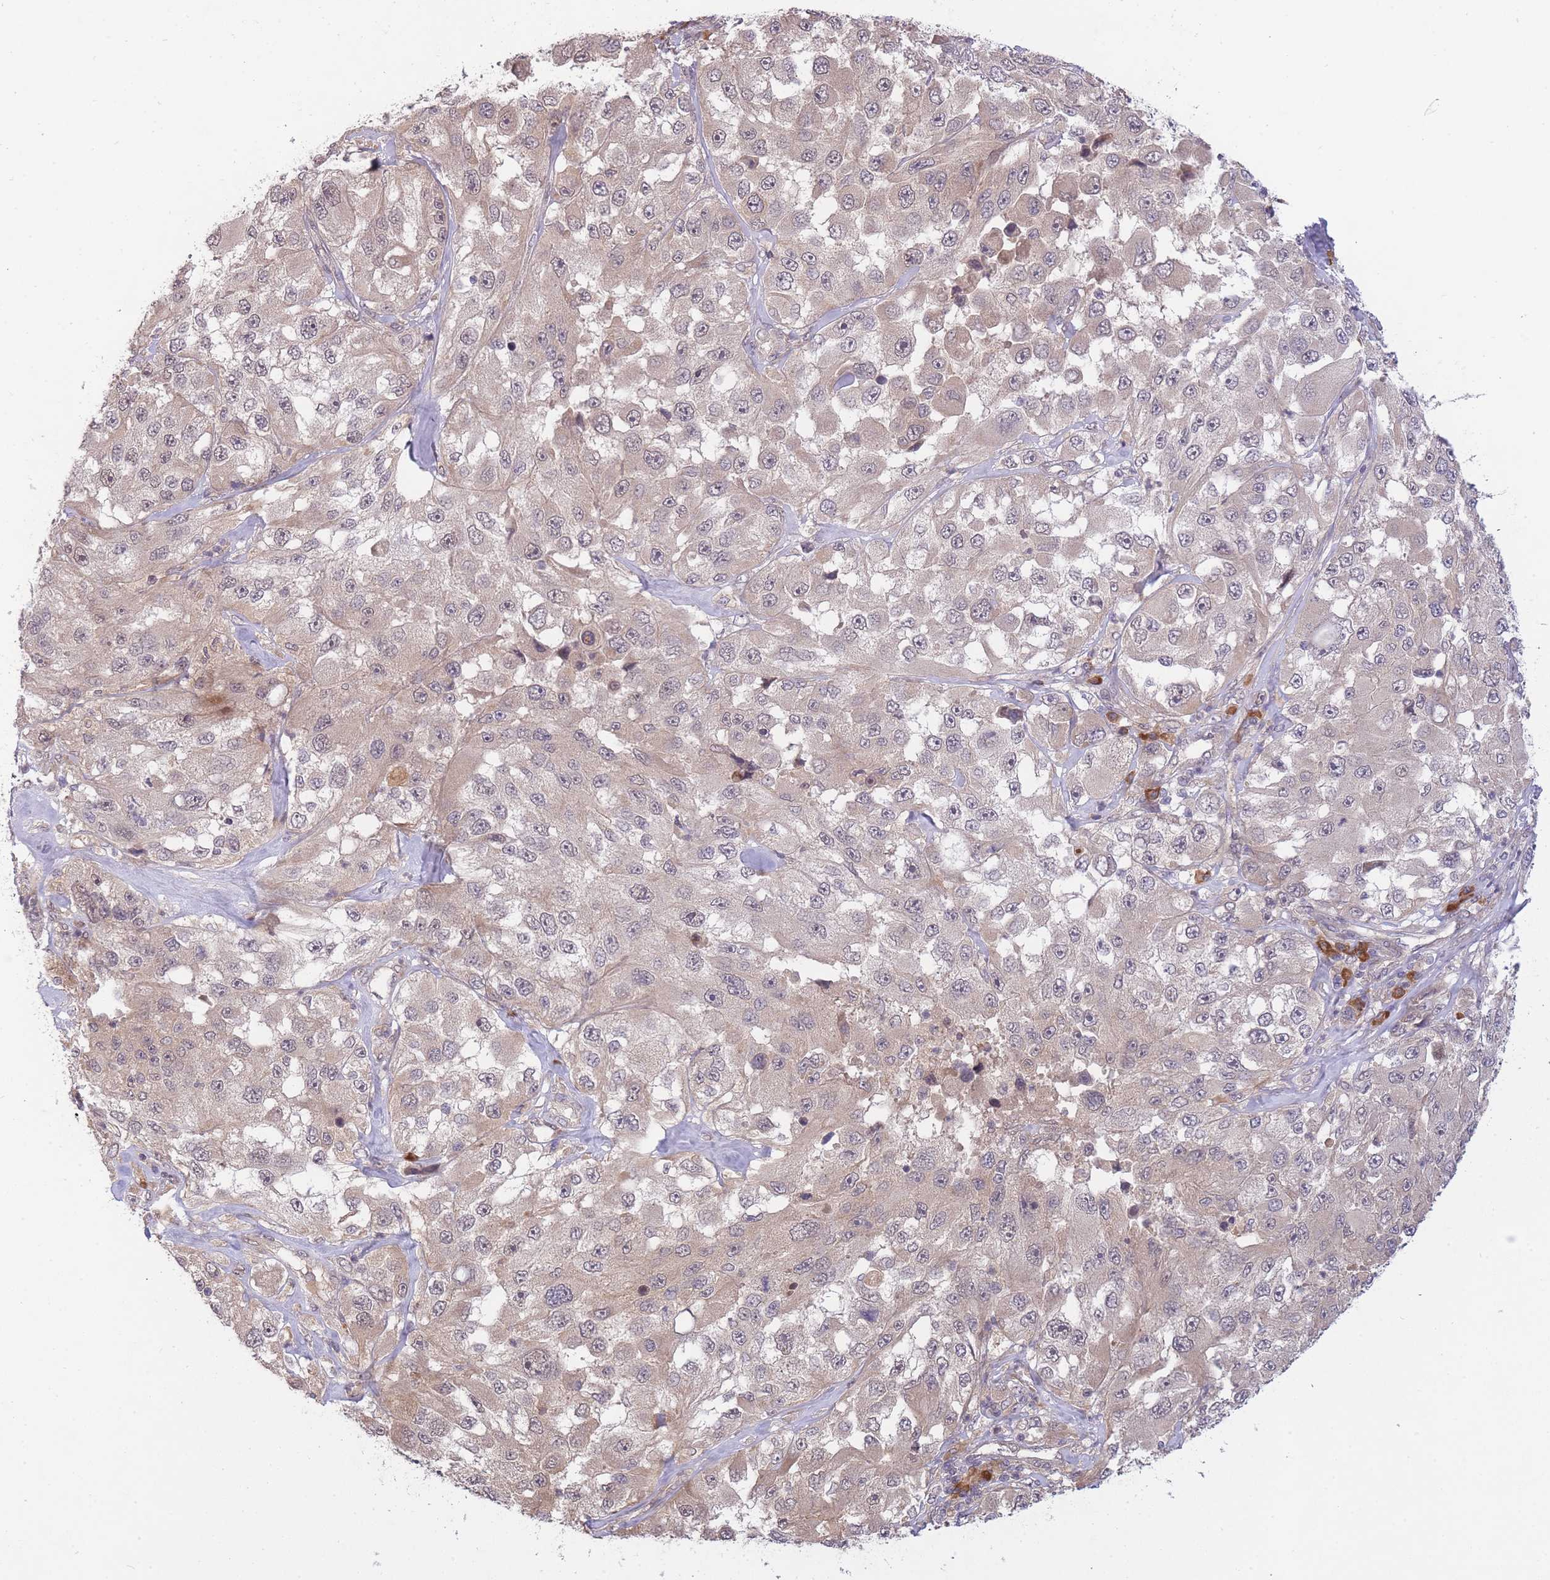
{"staining": {"intensity": "weak", "quantity": "<25%", "location": "cytoplasmic/membranous"}, "tissue": "melanoma", "cell_type": "Tumor cells", "image_type": "cancer", "snomed": [{"axis": "morphology", "description": "Malignant melanoma, Metastatic site"}, {"axis": "topography", "description": "Lymph node"}], "caption": "There is no significant positivity in tumor cells of melanoma.", "gene": "SMC6", "patient": {"sex": "male", "age": 62}}